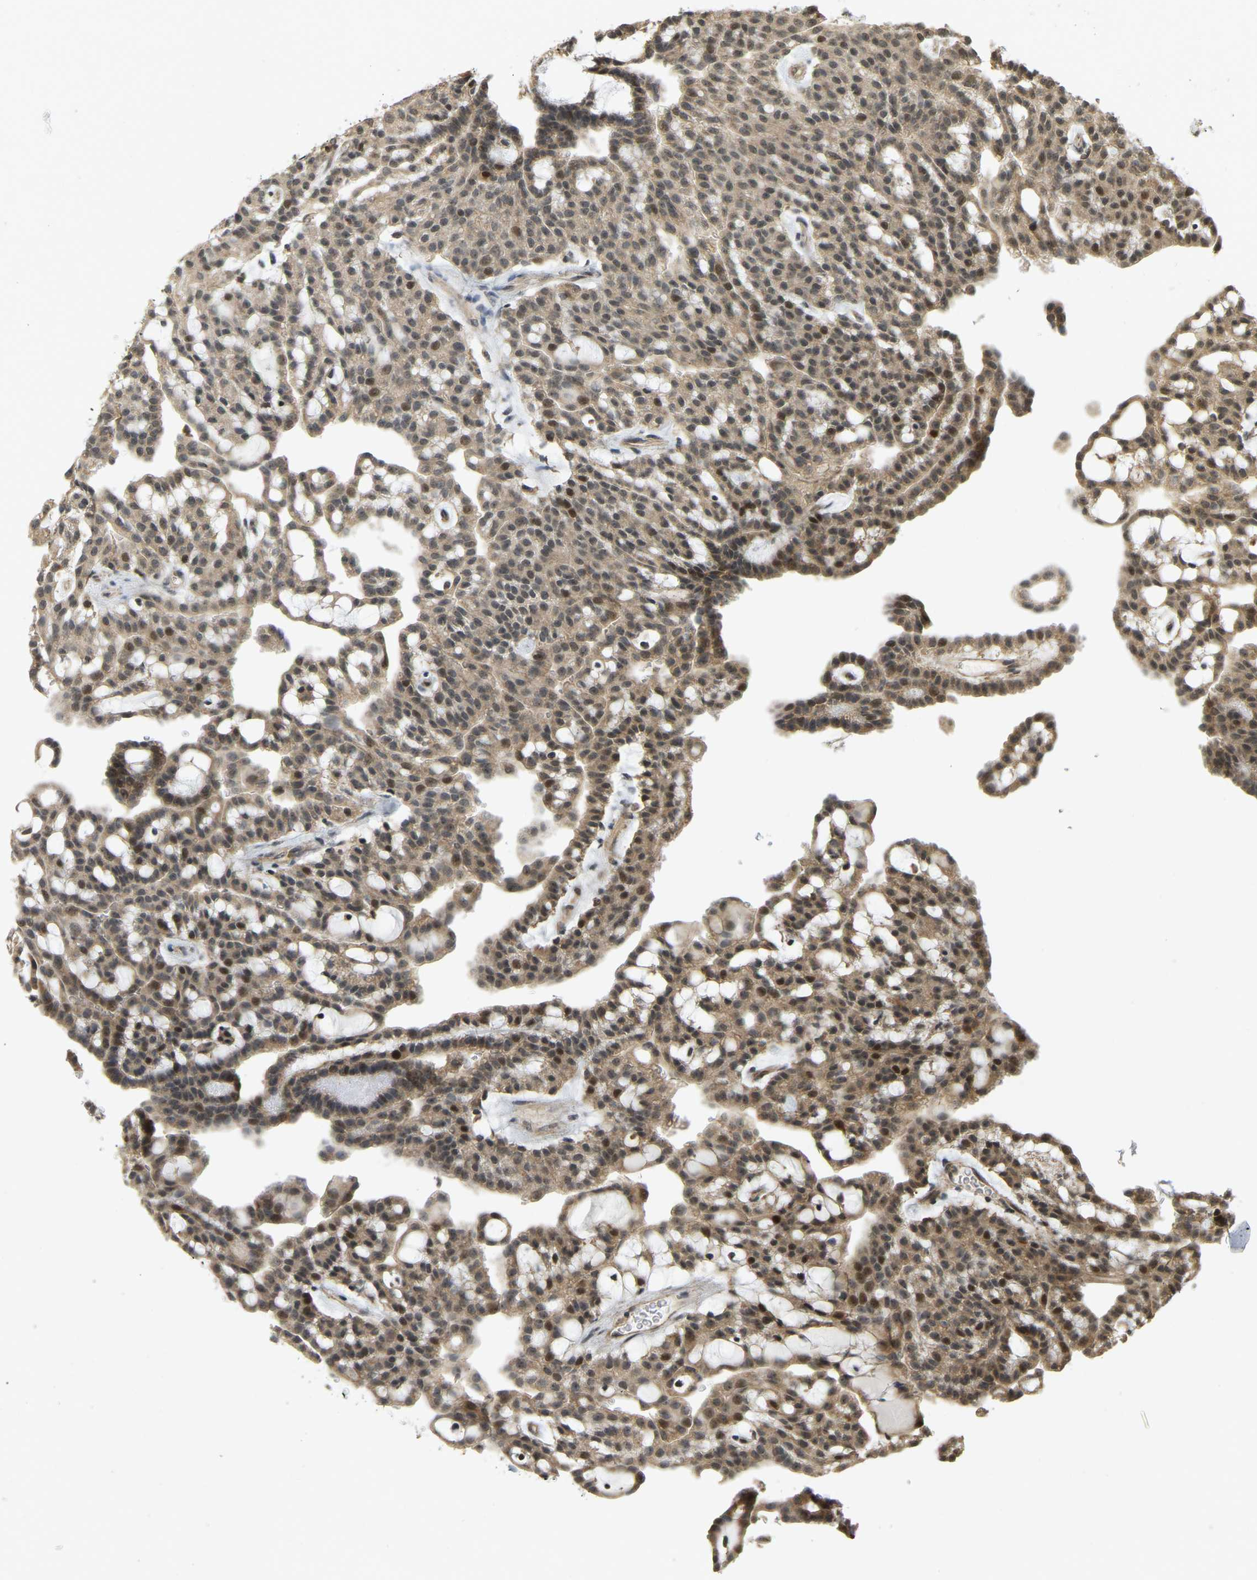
{"staining": {"intensity": "moderate", "quantity": "25%-75%", "location": "cytoplasmic/membranous,nuclear"}, "tissue": "renal cancer", "cell_type": "Tumor cells", "image_type": "cancer", "snomed": [{"axis": "morphology", "description": "Adenocarcinoma, NOS"}, {"axis": "topography", "description": "Kidney"}], "caption": "A high-resolution histopathology image shows IHC staining of renal cancer (adenocarcinoma), which reveals moderate cytoplasmic/membranous and nuclear expression in about 25%-75% of tumor cells.", "gene": "BRF2", "patient": {"sex": "male", "age": 63}}